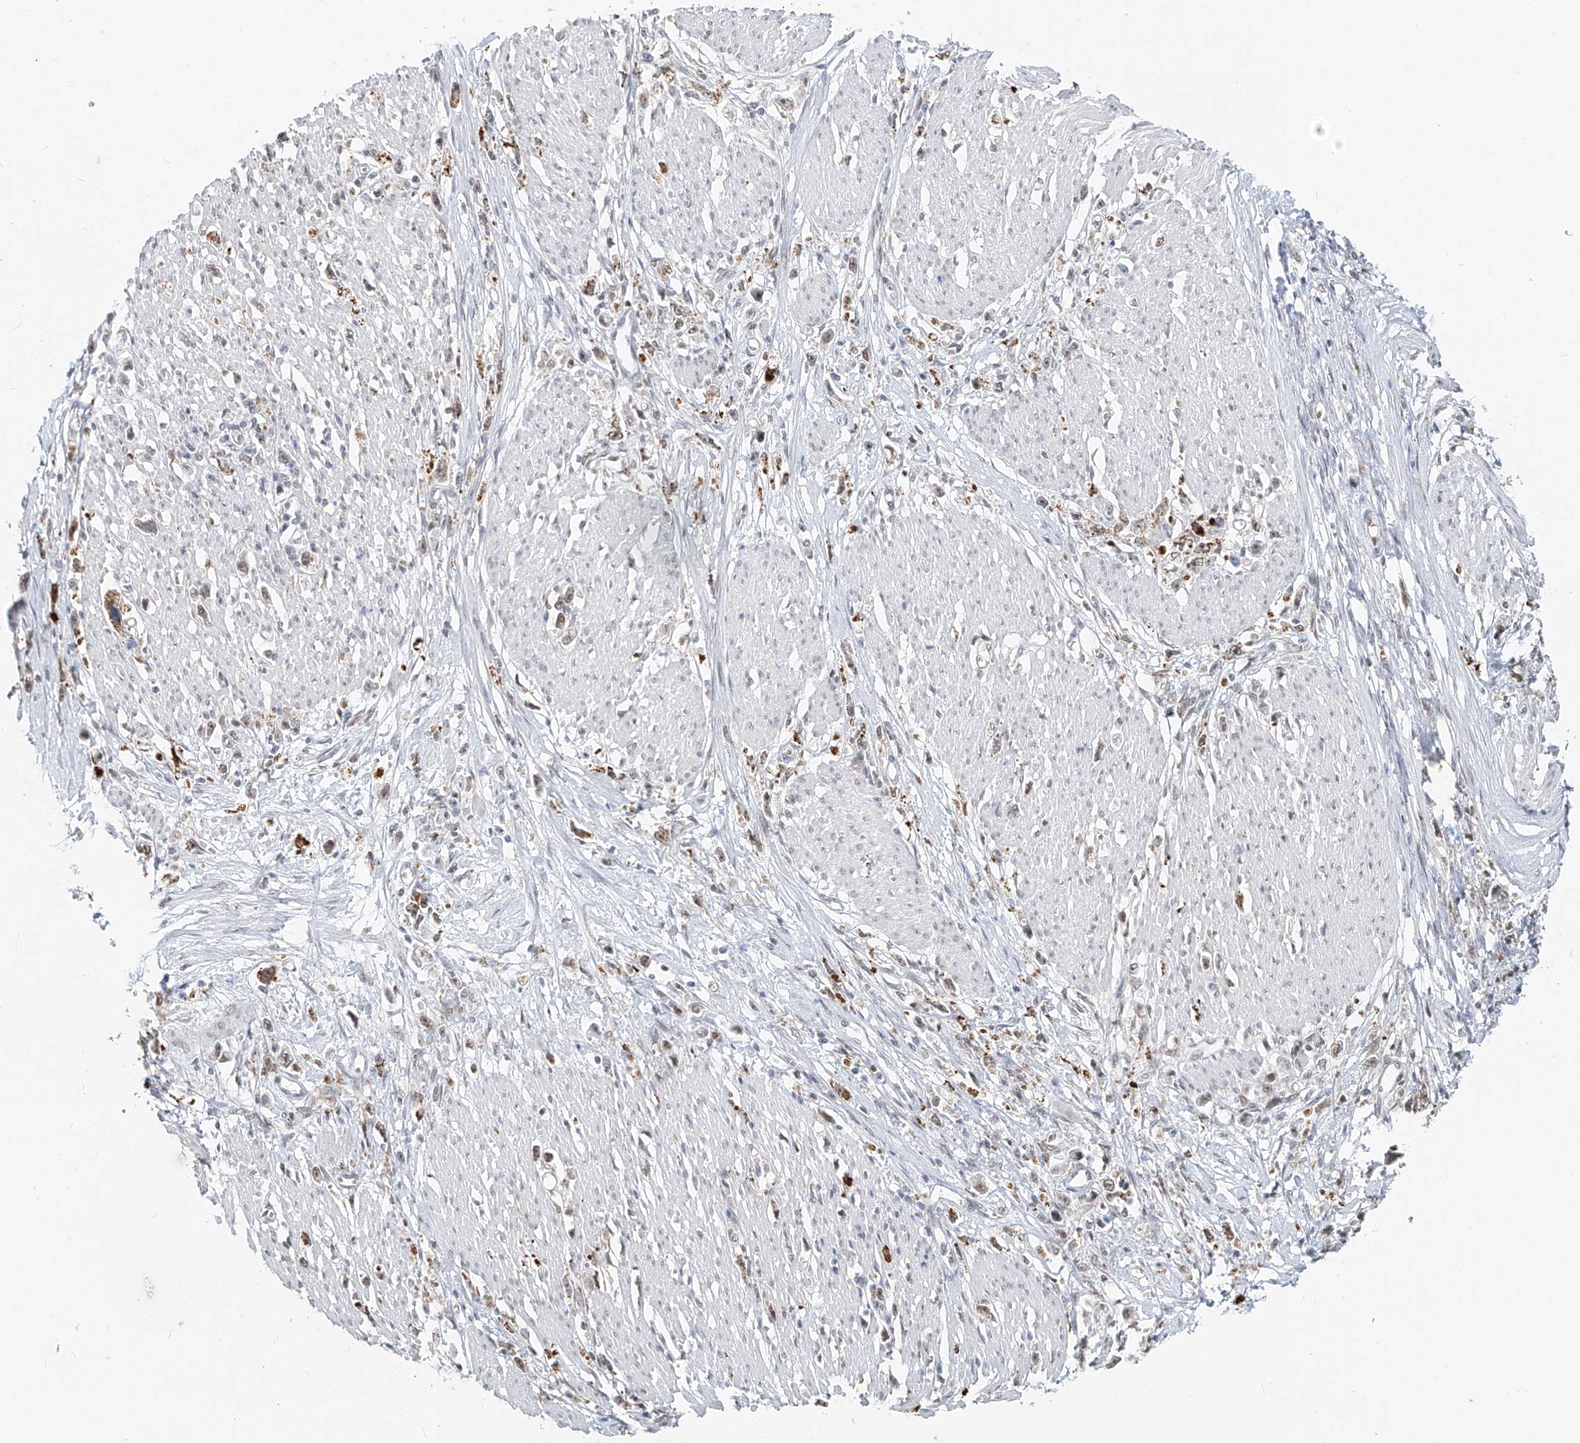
{"staining": {"intensity": "weak", "quantity": "25%-75%", "location": "nuclear"}, "tissue": "stomach cancer", "cell_type": "Tumor cells", "image_type": "cancer", "snomed": [{"axis": "morphology", "description": "Adenocarcinoma, NOS"}, {"axis": "topography", "description": "Stomach"}], "caption": "Stomach cancer tissue displays weak nuclear positivity in approximately 25%-75% of tumor cells, visualized by immunohistochemistry.", "gene": "SASH1", "patient": {"sex": "female", "age": 59}}